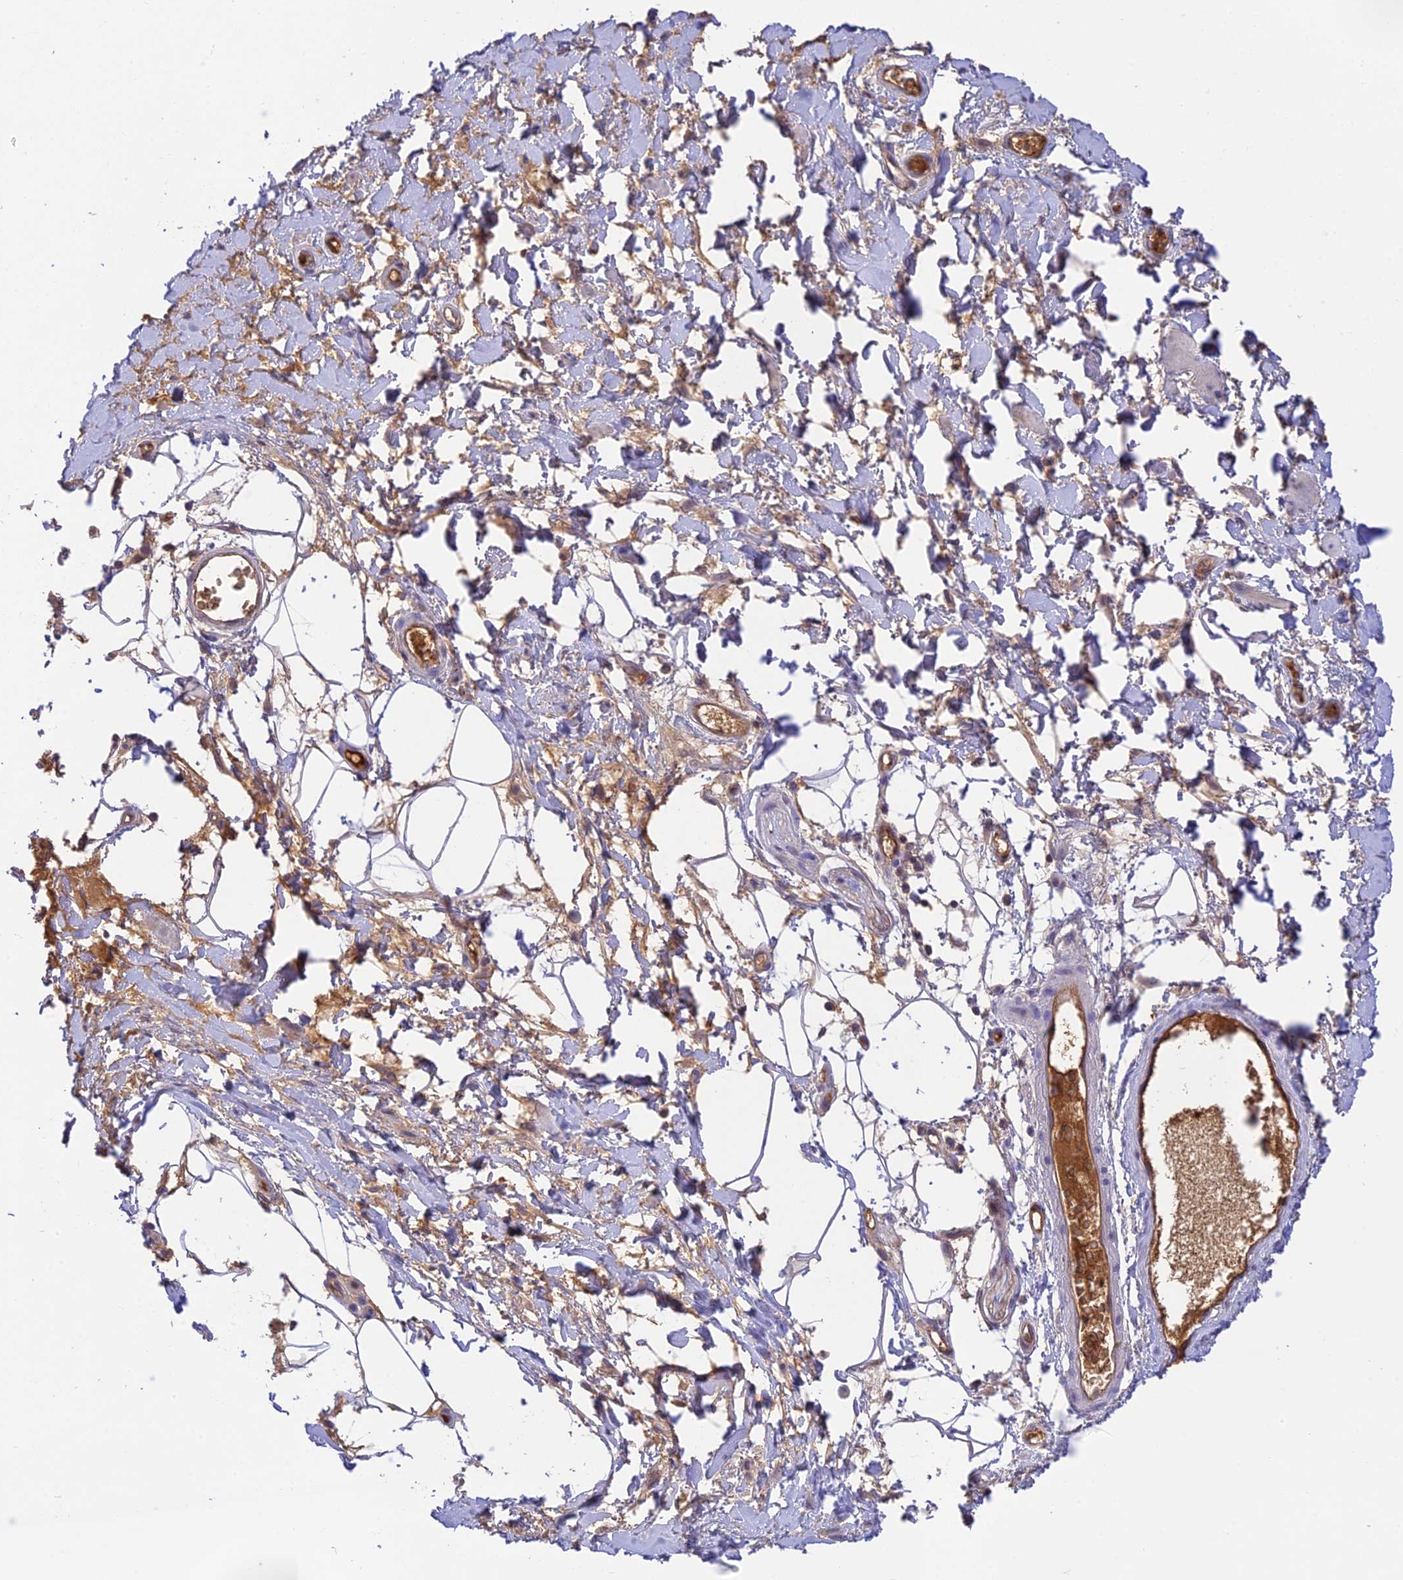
{"staining": {"intensity": "moderate", "quantity": "25%-75%", "location": "cytoplasmic/membranous"}, "tissue": "adipose tissue", "cell_type": "Adipocytes", "image_type": "normal", "snomed": [{"axis": "morphology", "description": "Normal tissue, NOS"}, {"axis": "morphology", "description": "Adenocarcinoma, NOS"}, {"axis": "topography", "description": "Rectum"}, {"axis": "topography", "description": "Vagina"}, {"axis": "topography", "description": "Peripheral nerve tissue"}], "caption": "A high-resolution image shows immunohistochemistry staining of unremarkable adipose tissue, which demonstrates moderate cytoplasmic/membranous staining in approximately 25%-75% of adipocytes.", "gene": "HDHD2", "patient": {"sex": "female", "age": 71}}